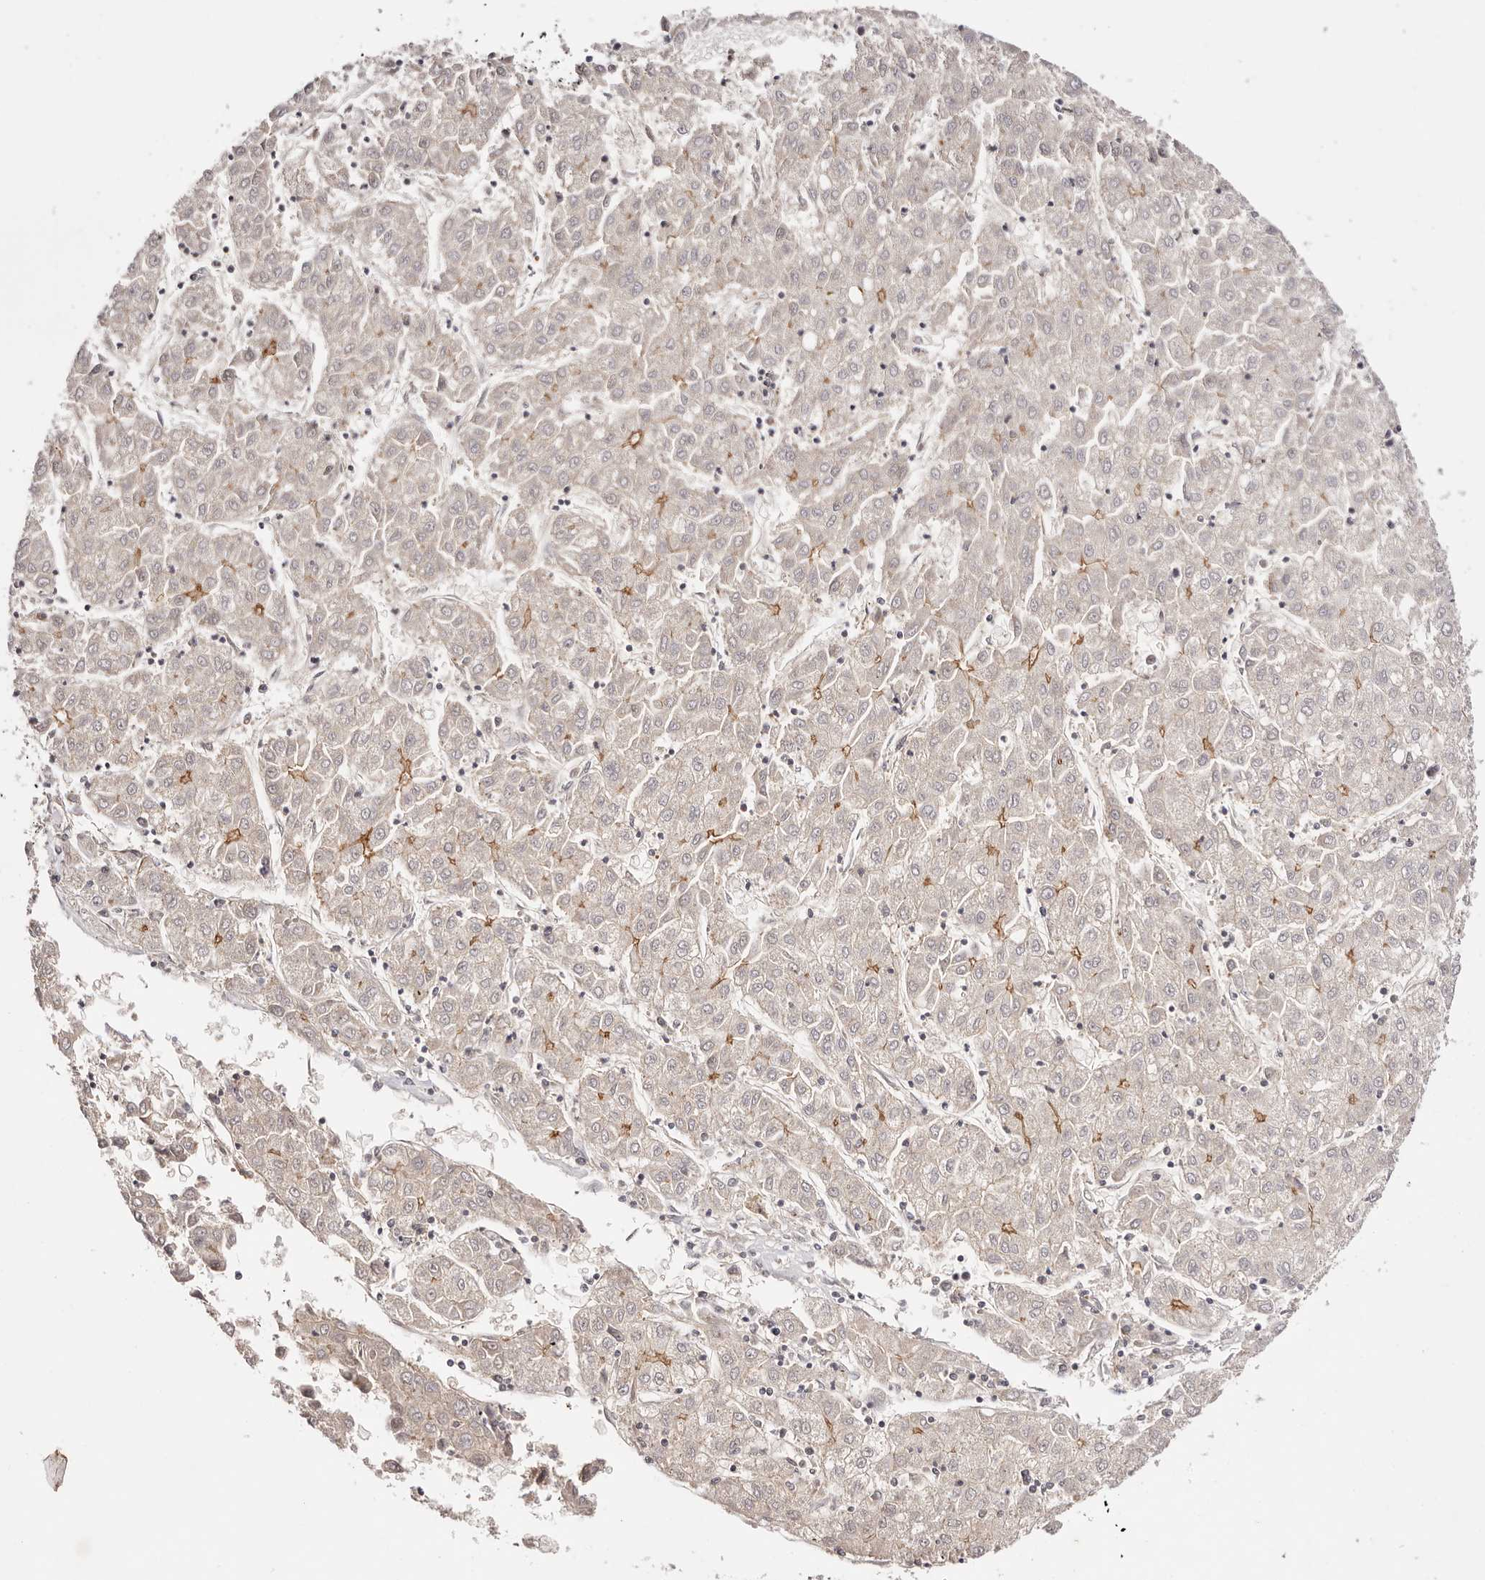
{"staining": {"intensity": "moderate", "quantity": "<25%", "location": "cytoplasmic/membranous"}, "tissue": "liver cancer", "cell_type": "Tumor cells", "image_type": "cancer", "snomed": [{"axis": "morphology", "description": "Carcinoma, Hepatocellular, NOS"}, {"axis": "topography", "description": "Liver"}], "caption": "Liver cancer tissue exhibits moderate cytoplasmic/membranous positivity in about <25% of tumor cells", "gene": "SLC35B2", "patient": {"sex": "male", "age": 72}}